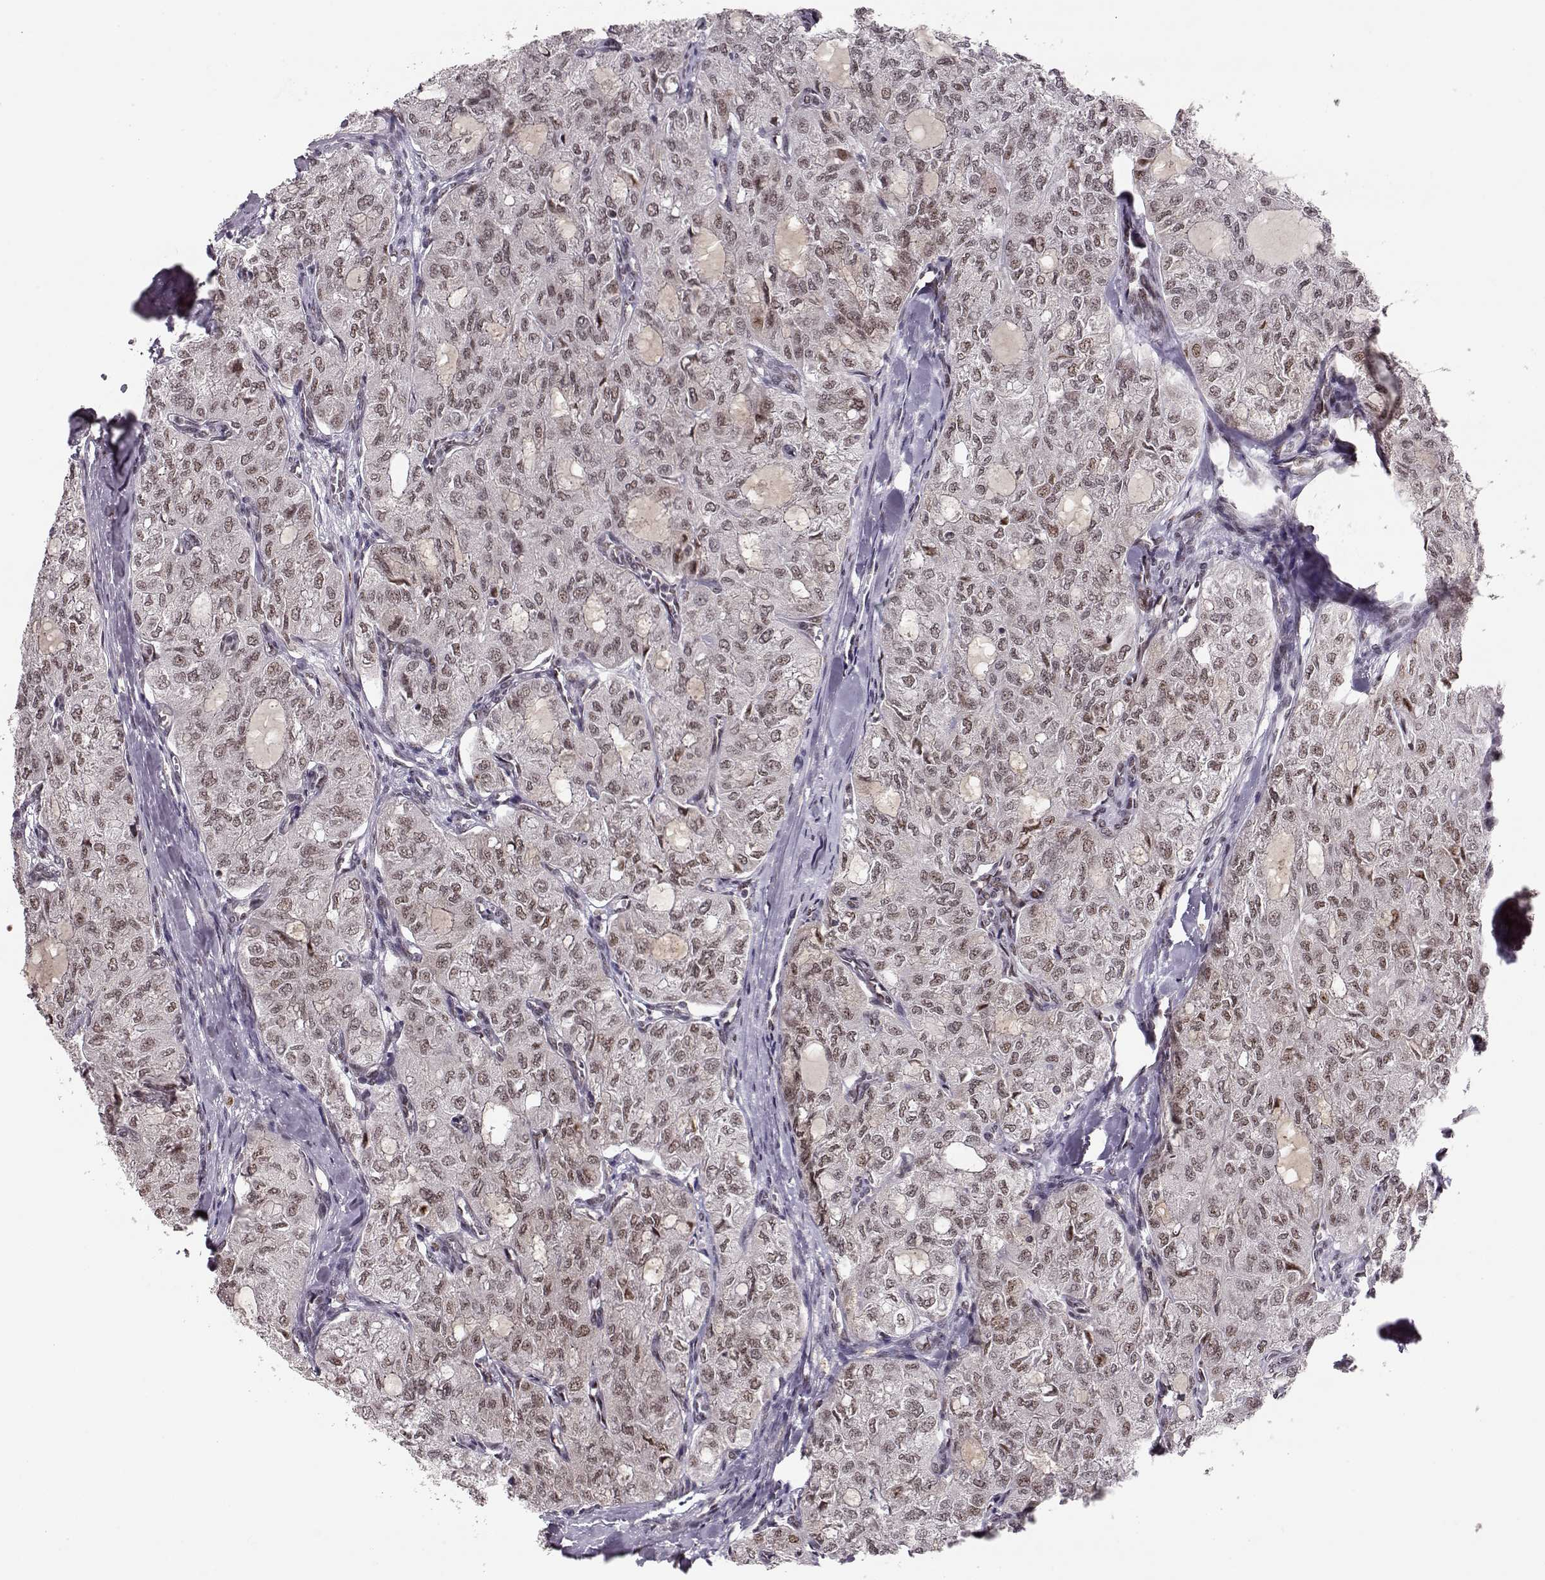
{"staining": {"intensity": "weak", "quantity": ">75%", "location": "nuclear"}, "tissue": "thyroid cancer", "cell_type": "Tumor cells", "image_type": "cancer", "snomed": [{"axis": "morphology", "description": "Follicular adenoma carcinoma, NOS"}, {"axis": "topography", "description": "Thyroid gland"}], "caption": "Approximately >75% of tumor cells in human thyroid cancer reveal weak nuclear protein staining as visualized by brown immunohistochemical staining.", "gene": "CSNK2A1", "patient": {"sex": "male", "age": 75}}